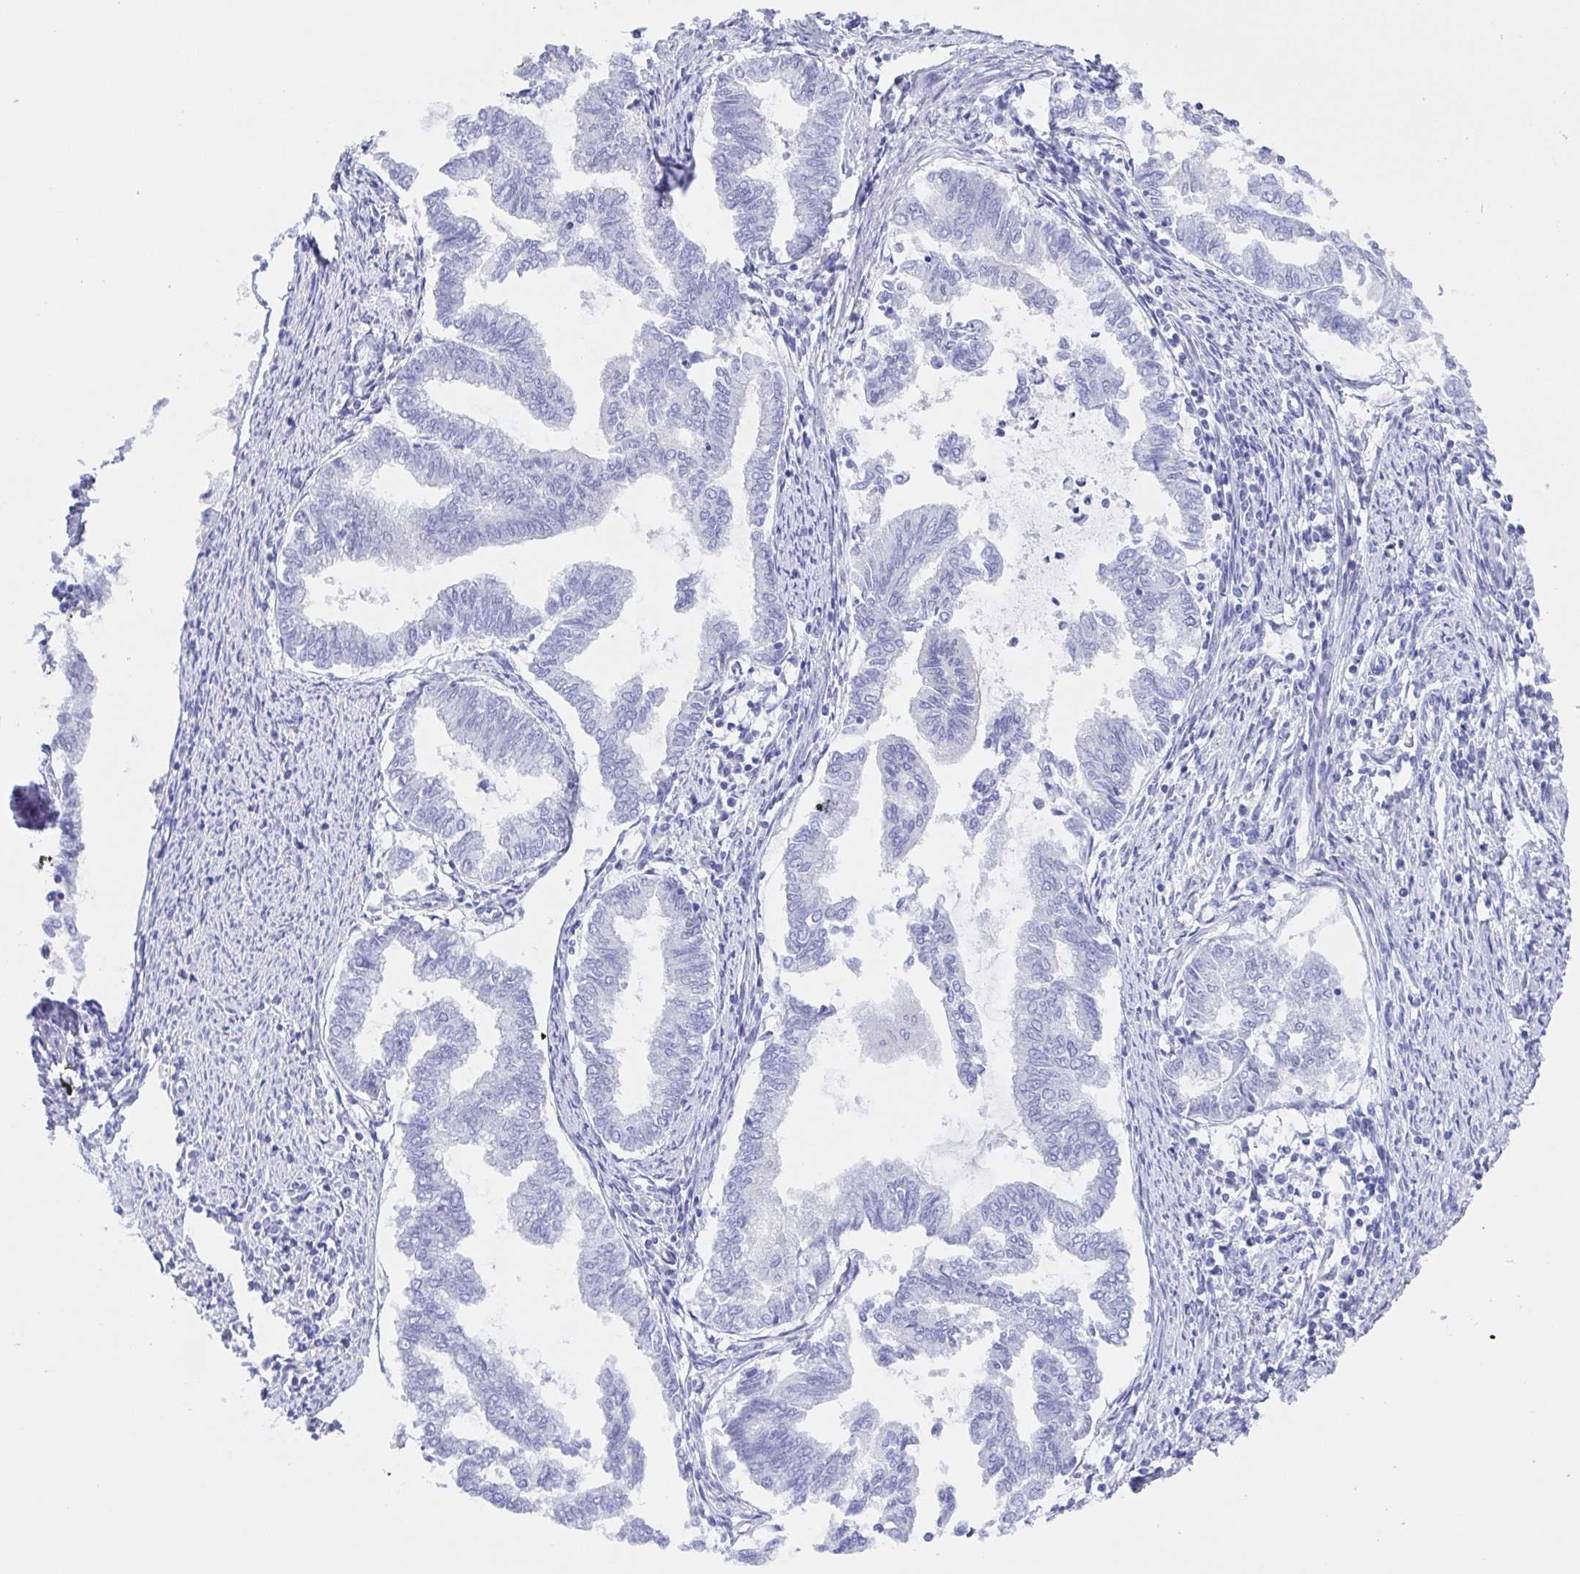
{"staining": {"intensity": "negative", "quantity": "none", "location": "none"}, "tissue": "endometrial cancer", "cell_type": "Tumor cells", "image_type": "cancer", "snomed": [{"axis": "morphology", "description": "Adenocarcinoma, NOS"}, {"axis": "topography", "description": "Endometrium"}], "caption": "Histopathology image shows no significant protein expression in tumor cells of adenocarcinoma (endometrial). Brightfield microscopy of IHC stained with DAB (brown) and hematoxylin (blue), captured at high magnification.", "gene": "MUCL3", "patient": {"sex": "female", "age": 79}}